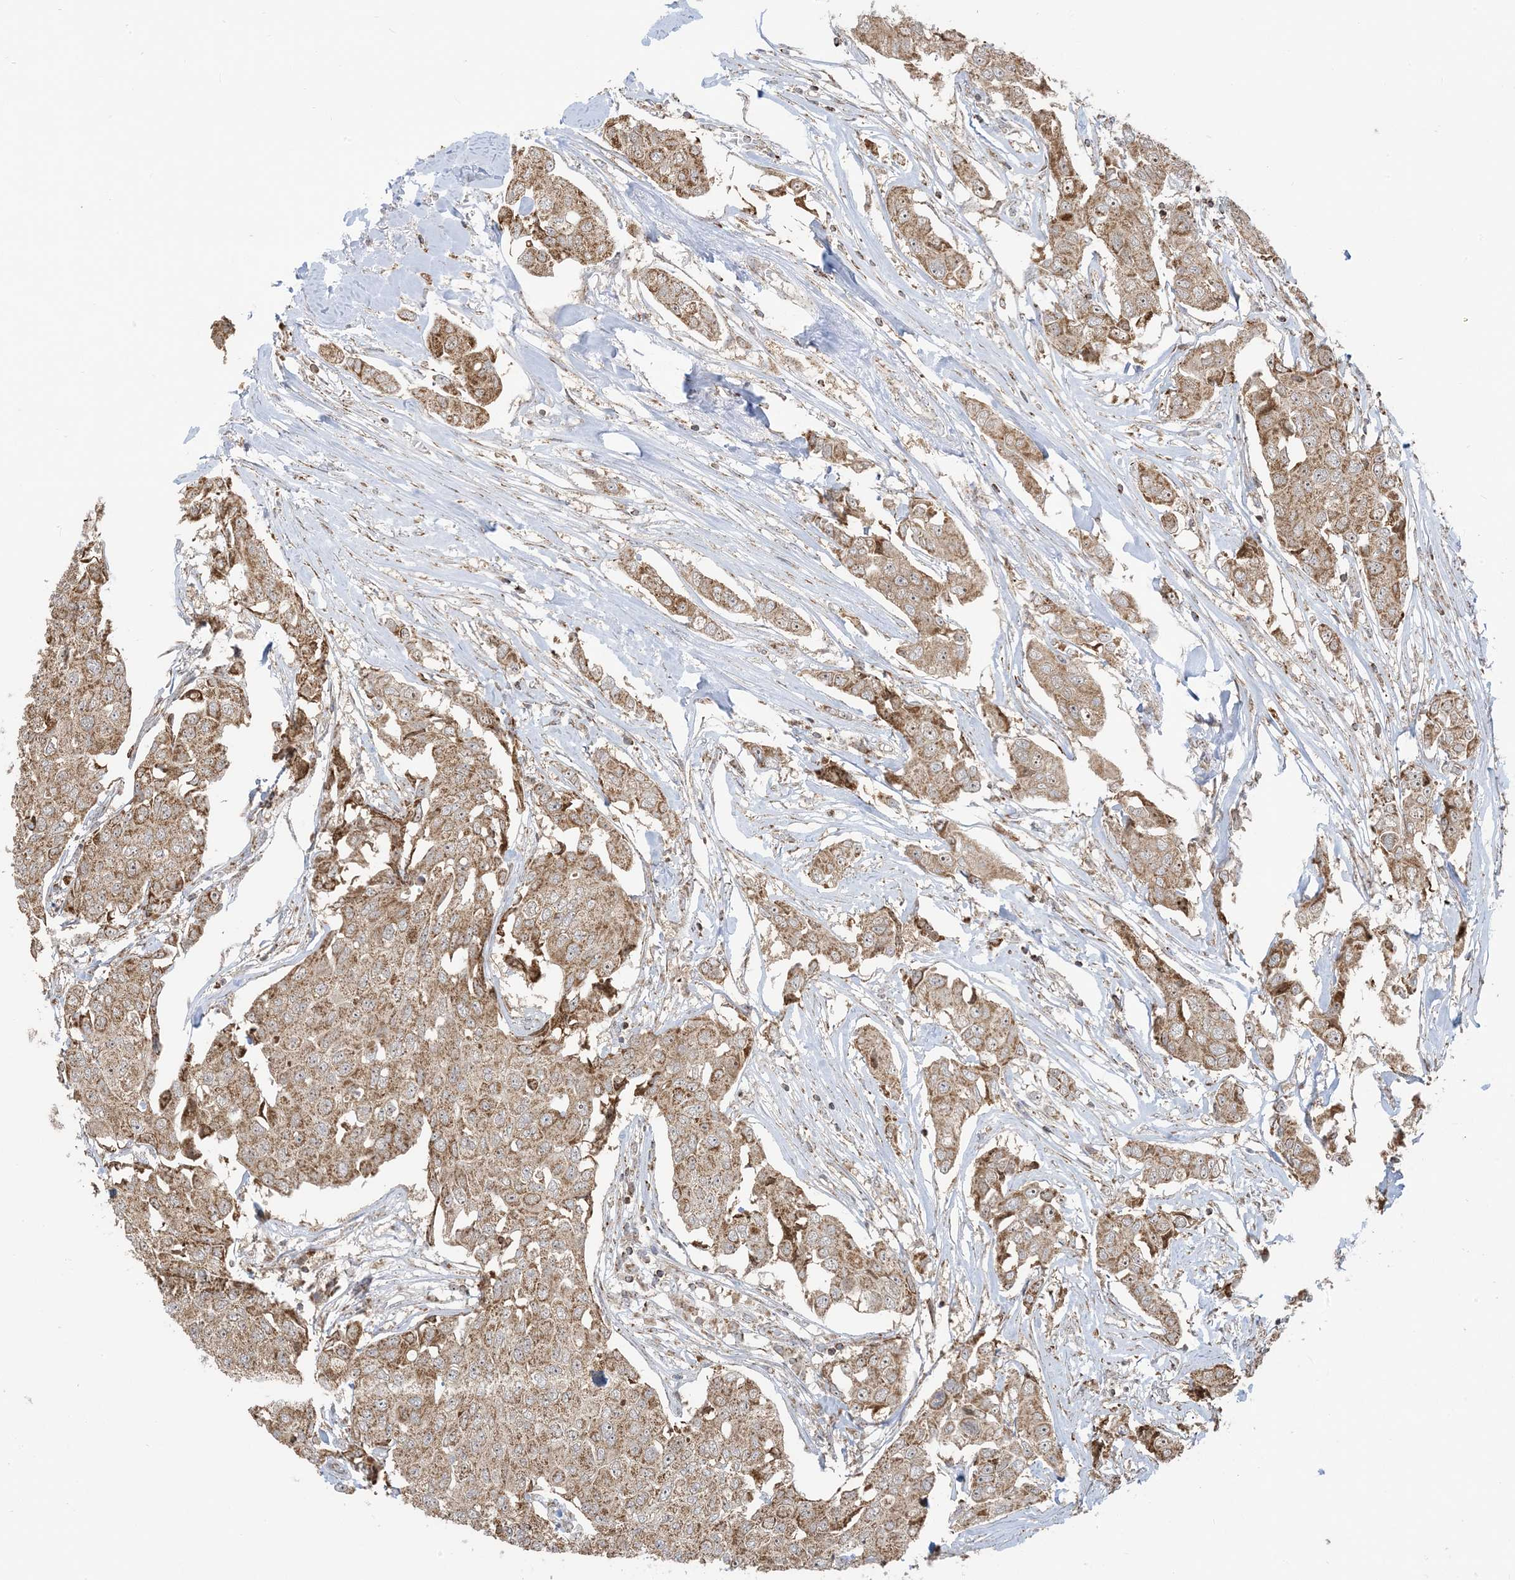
{"staining": {"intensity": "moderate", "quantity": ">75%", "location": "cytoplasmic/membranous,nuclear"}, "tissue": "breast cancer", "cell_type": "Tumor cells", "image_type": "cancer", "snomed": [{"axis": "morphology", "description": "Duct carcinoma"}, {"axis": "topography", "description": "Breast"}], "caption": "Immunohistochemical staining of breast cancer (intraductal carcinoma) exhibits medium levels of moderate cytoplasmic/membranous and nuclear protein positivity in approximately >75% of tumor cells. The staining is performed using DAB brown chromogen to label protein expression. The nuclei are counter-stained blue using hematoxylin.", "gene": "MAPKBP1", "patient": {"sex": "female", "age": 80}}